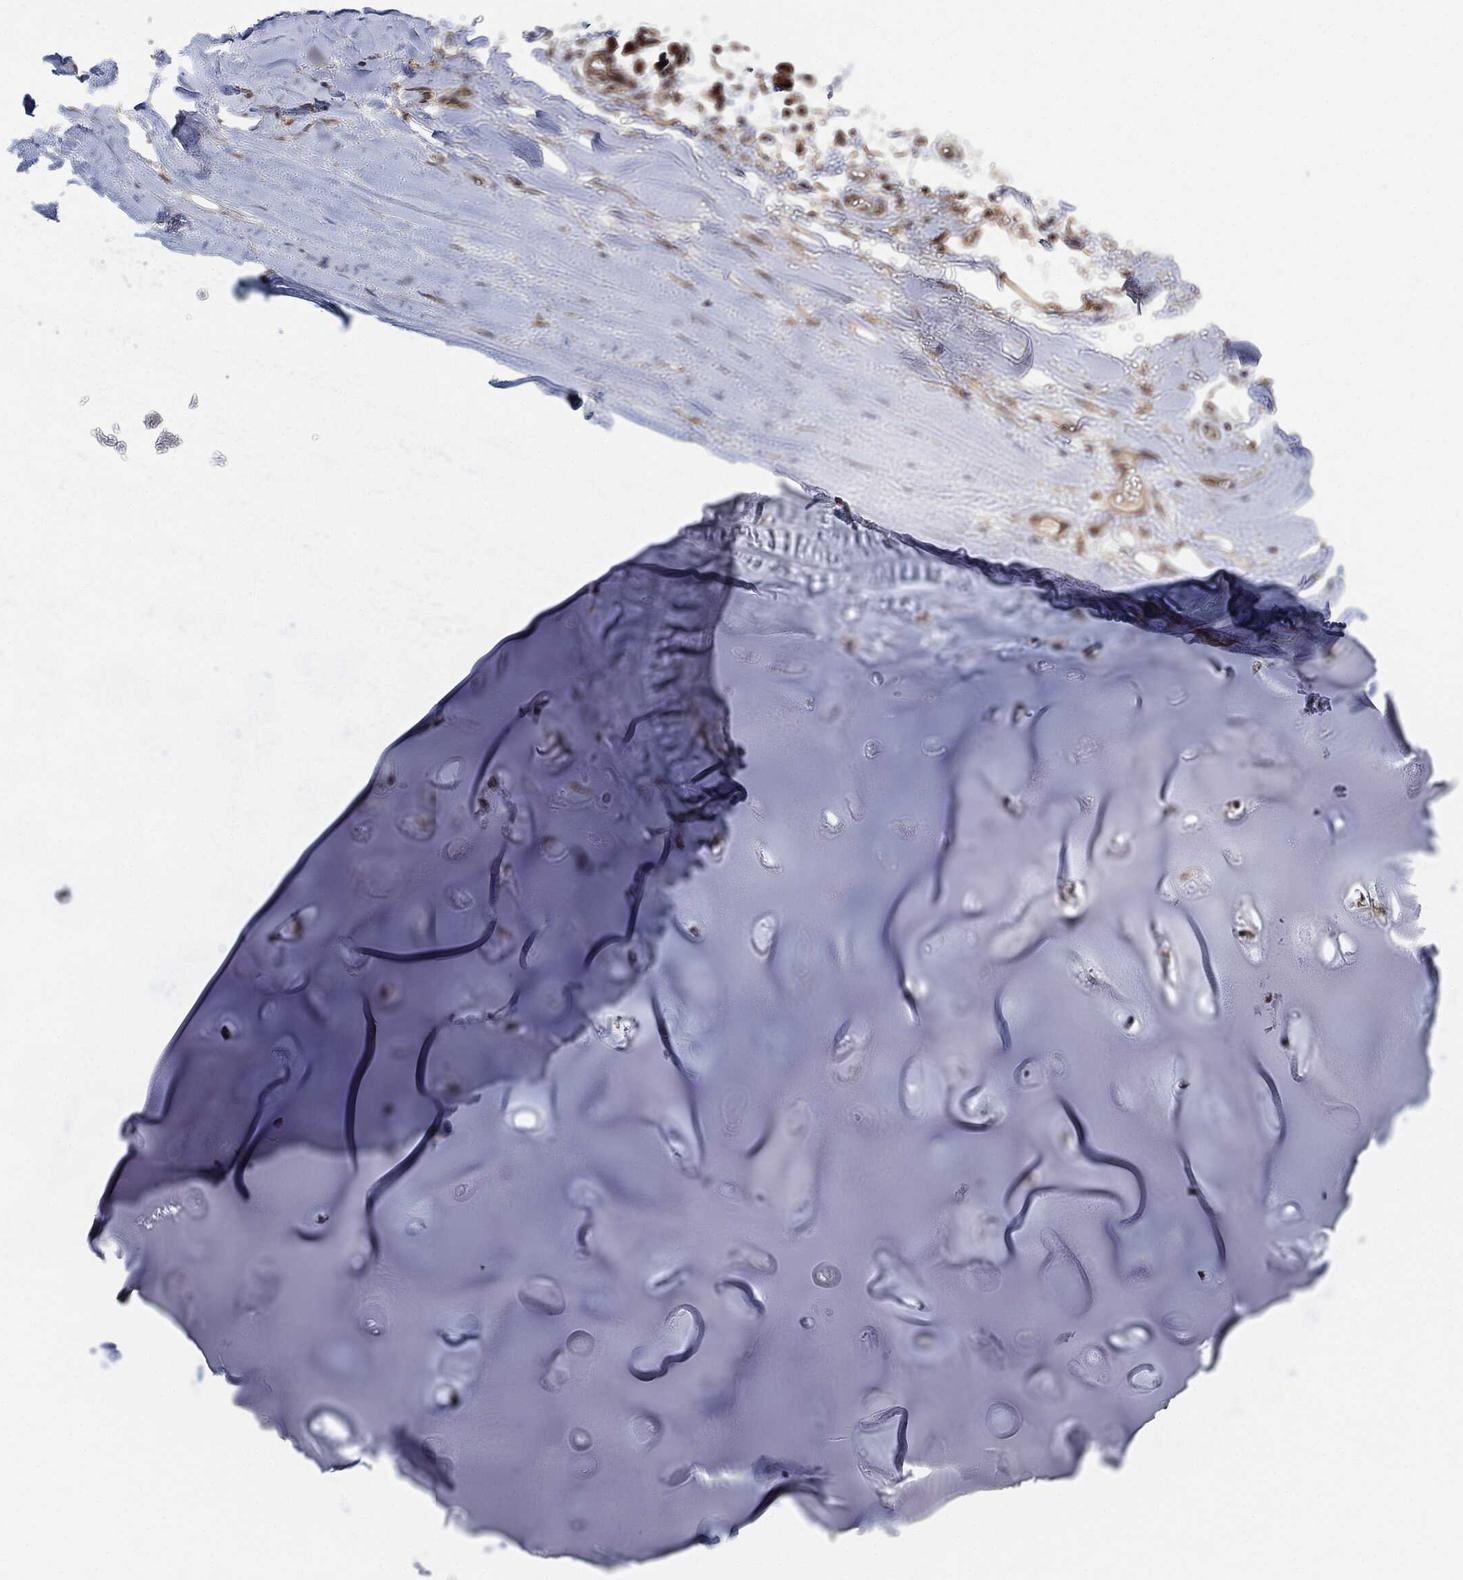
{"staining": {"intensity": "negative", "quantity": "none", "location": "none"}, "tissue": "adipose tissue", "cell_type": "Adipocytes", "image_type": "normal", "snomed": [{"axis": "morphology", "description": "Normal tissue, NOS"}, {"axis": "topography", "description": "Cartilage tissue"}], "caption": "This photomicrograph is of unremarkable adipose tissue stained with IHC to label a protein in brown with the nuclei are counter-stained blue. There is no positivity in adipocytes.", "gene": "UBR1", "patient": {"sex": "male", "age": 81}}